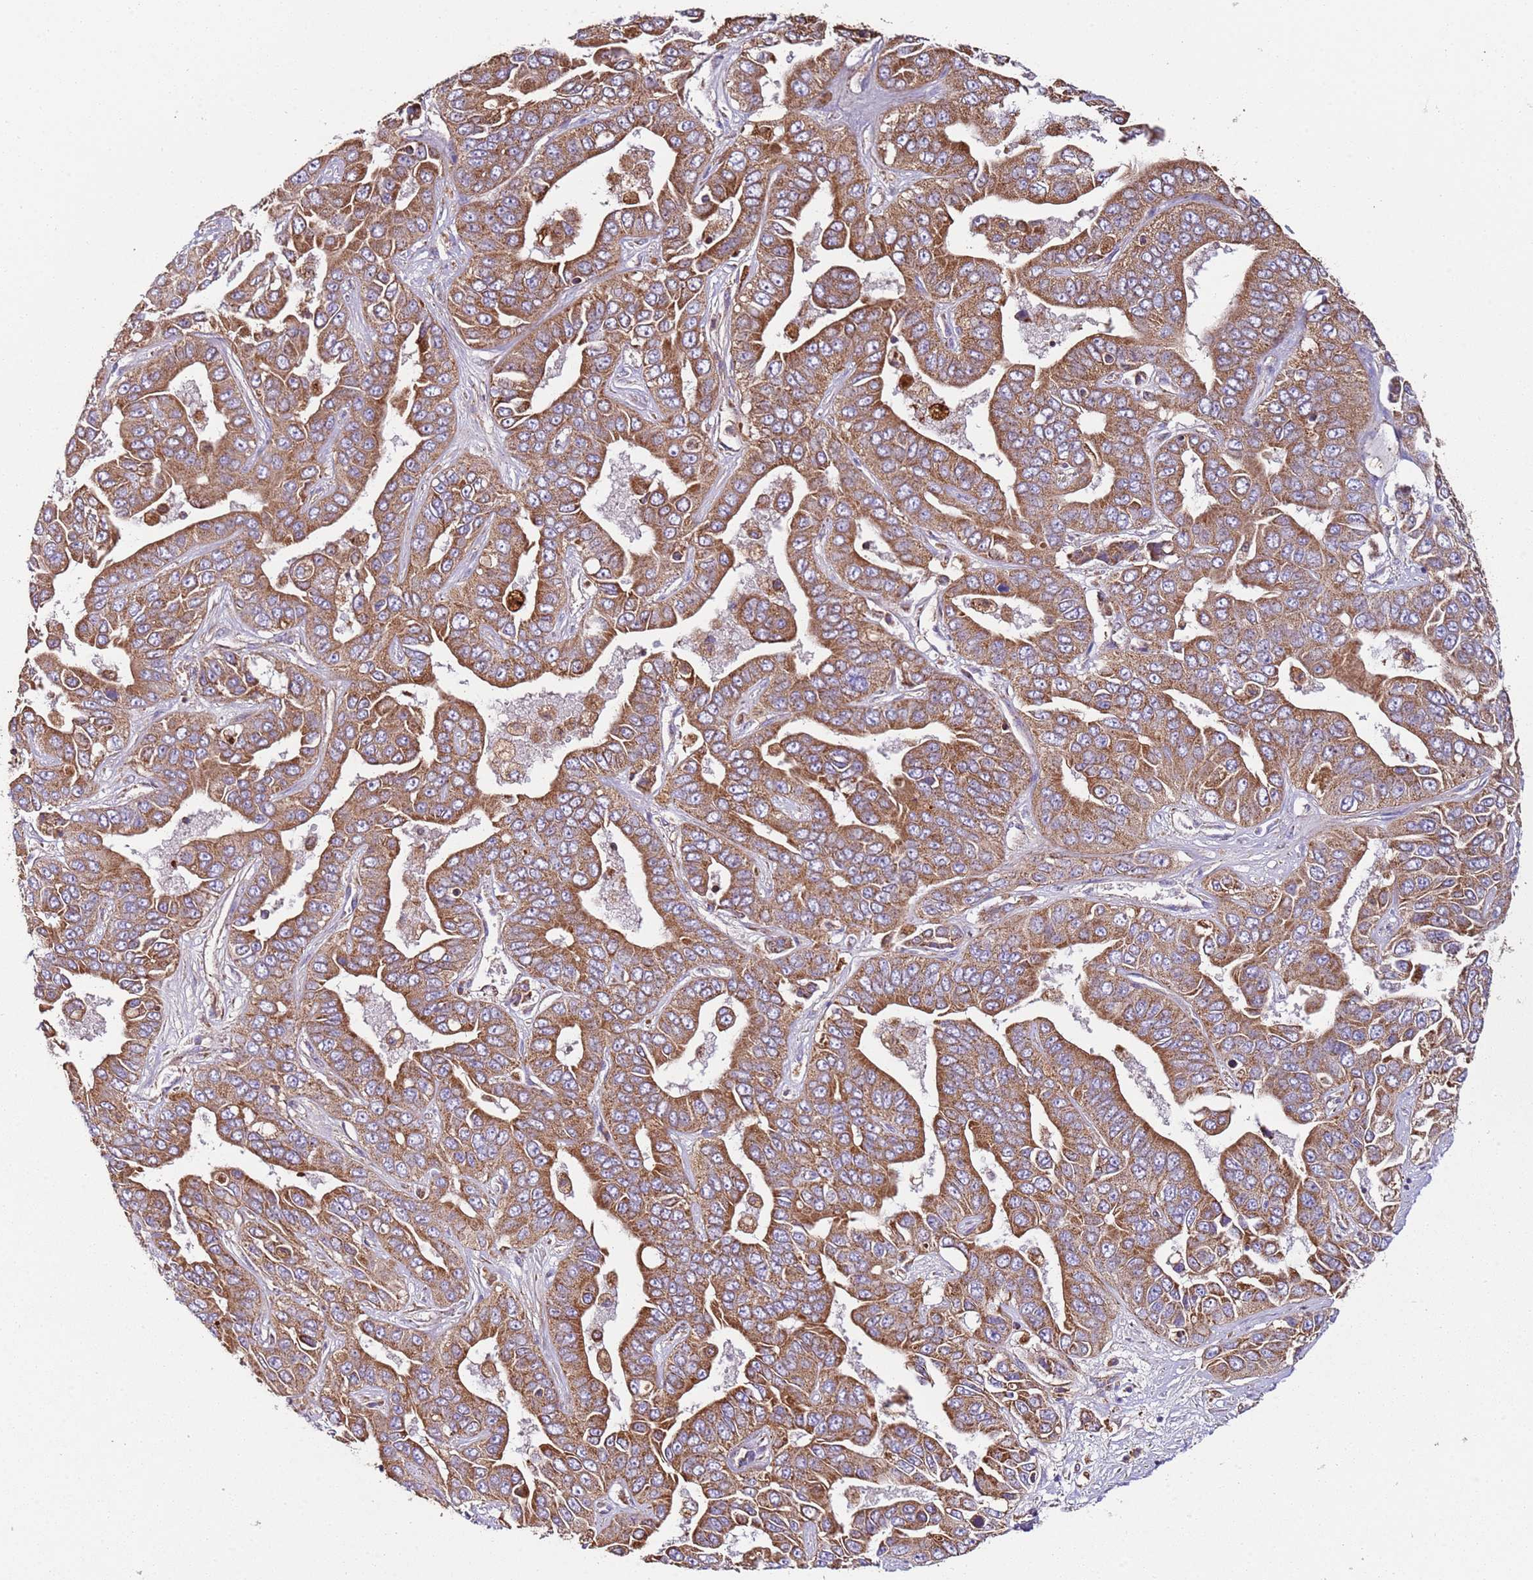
{"staining": {"intensity": "moderate", "quantity": ">75%", "location": "cytoplasmic/membranous"}, "tissue": "liver cancer", "cell_type": "Tumor cells", "image_type": "cancer", "snomed": [{"axis": "morphology", "description": "Cholangiocarcinoma"}, {"axis": "topography", "description": "Liver"}], "caption": "Immunohistochemical staining of liver cancer (cholangiocarcinoma) reveals medium levels of moderate cytoplasmic/membranous staining in about >75% of tumor cells. (DAB (3,3'-diaminobenzidine) = brown stain, brightfield microscopy at high magnification).", "gene": "RMND5A", "patient": {"sex": "female", "age": 52}}